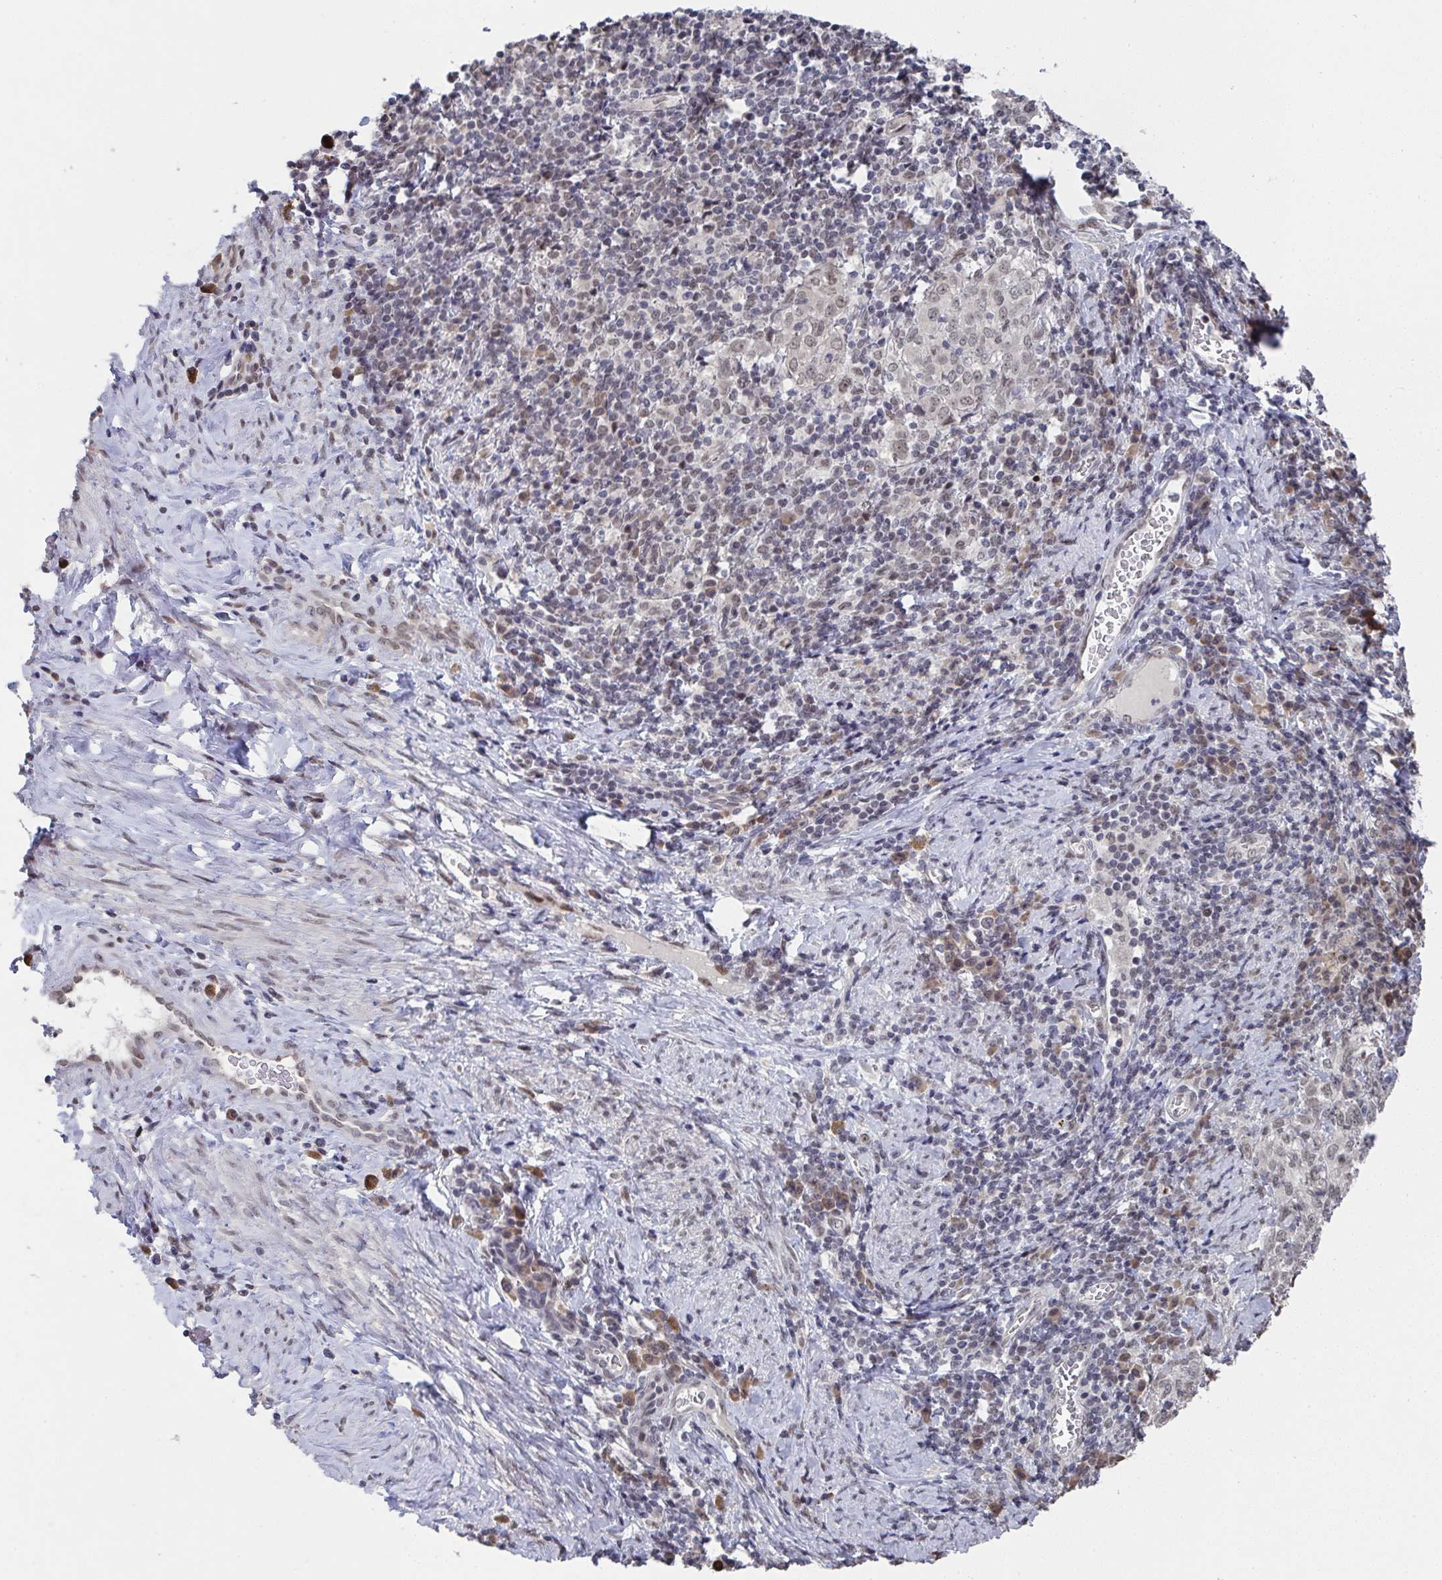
{"staining": {"intensity": "weak", "quantity": ">75%", "location": "nuclear"}, "tissue": "cervical cancer", "cell_type": "Tumor cells", "image_type": "cancer", "snomed": [{"axis": "morphology", "description": "Normal tissue, NOS"}, {"axis": "morphology", "description": "Squamous cell carcinoma, NOS"}, {"axis": "topography", "description": "Vagina"}, {"axis": "topography", "description": "Cervix"}], "caption": "High-magnification brightfield microscopy of cervical squamous cell carcinoma stained with DAB (brown) and counterstained with hematoxylin (blue). tumor cells exhibit weak nuclear positivity is seen in approximately>75% of cells.", "gene": "JMJD1C", "patient": {"sex": "female", "age": 45}}